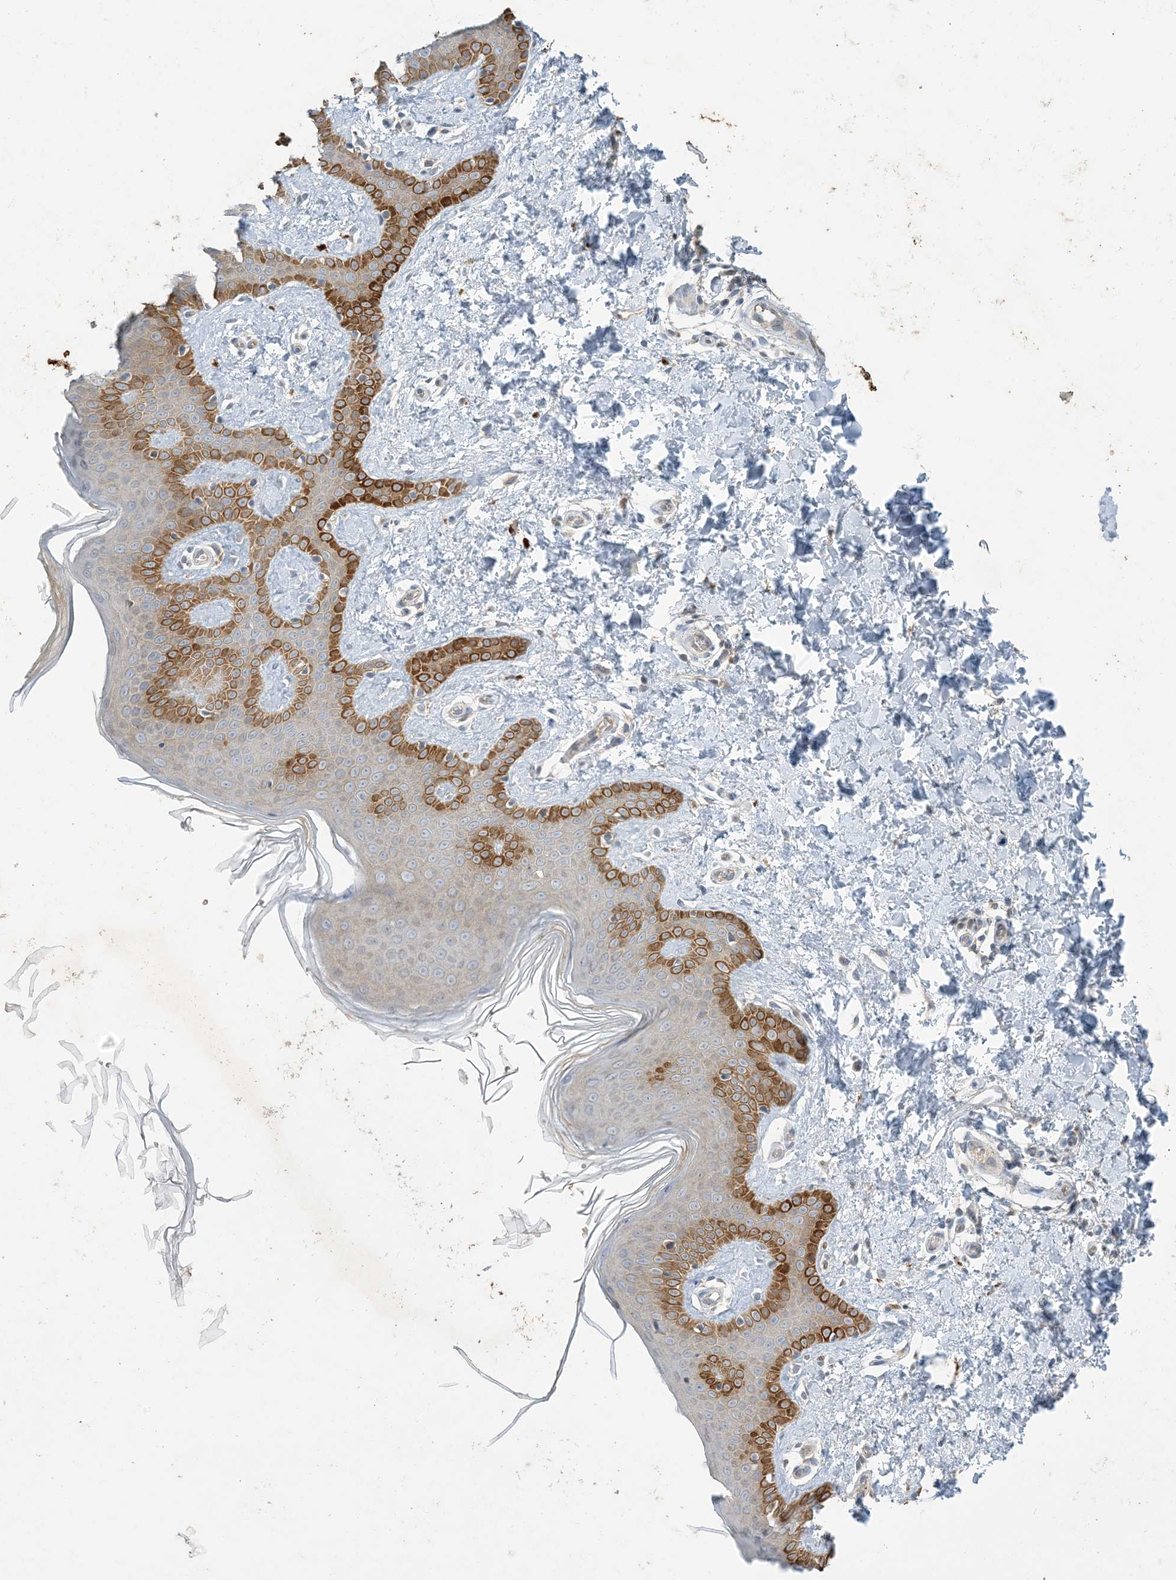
{"staining": {"intensity": "negative", "quantity": "none", "location": "none"}, "tissue": "skin", "cell_type": "Fibroblasts", "image_type": "normal", "snomed": [{"axis": "morphology", "description": "Normal tissue, NOS"}, {"axis": "topography", "description": "Skin"}], "caption": "Human skin stained for a protein using immunohistochemistry (IHC) reveals no expression in fibroblasts.", "gene": "MRPS18A", "patient": {"sex": "male", "age": 36}}